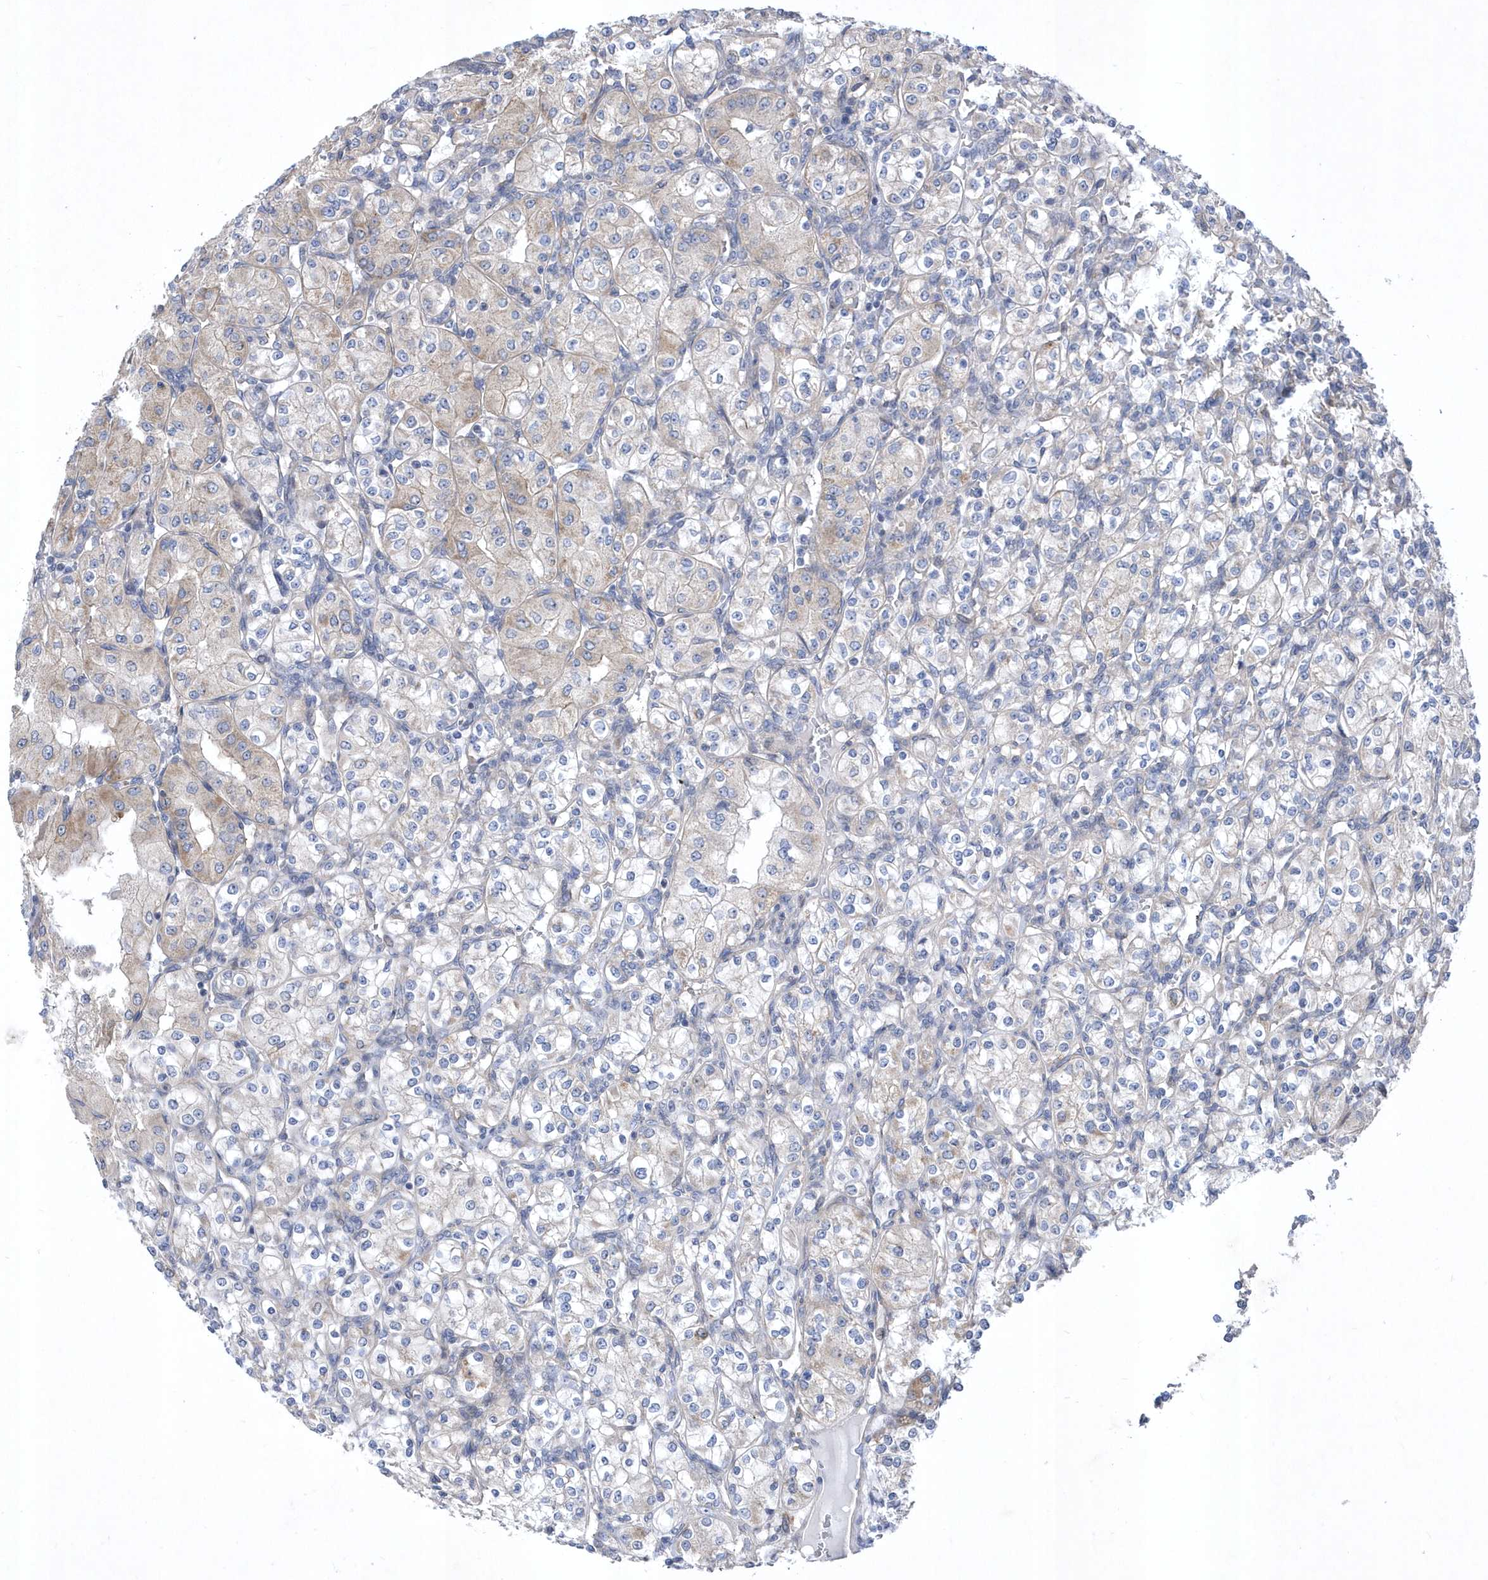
{"staining": {"intensity": "negative", "quantity": "none", "location": "none"}, "tissue": "renal cancer", "cell_type": "Tumor cells", "image_type": "cancer", "snomed": [{"axis": "morphology", "description": "Adenocarcinoma, NOS"}, {"axis": "topography", "description": "Kidney"}], "caption": "This is an immunohistochemistry (IHC) histopathology image of human renal cancer (adenocarcinoma). There is no expression in tumor cells.", "gene": "LONRF2", "patient": {"sex": "male", "age": 77}}